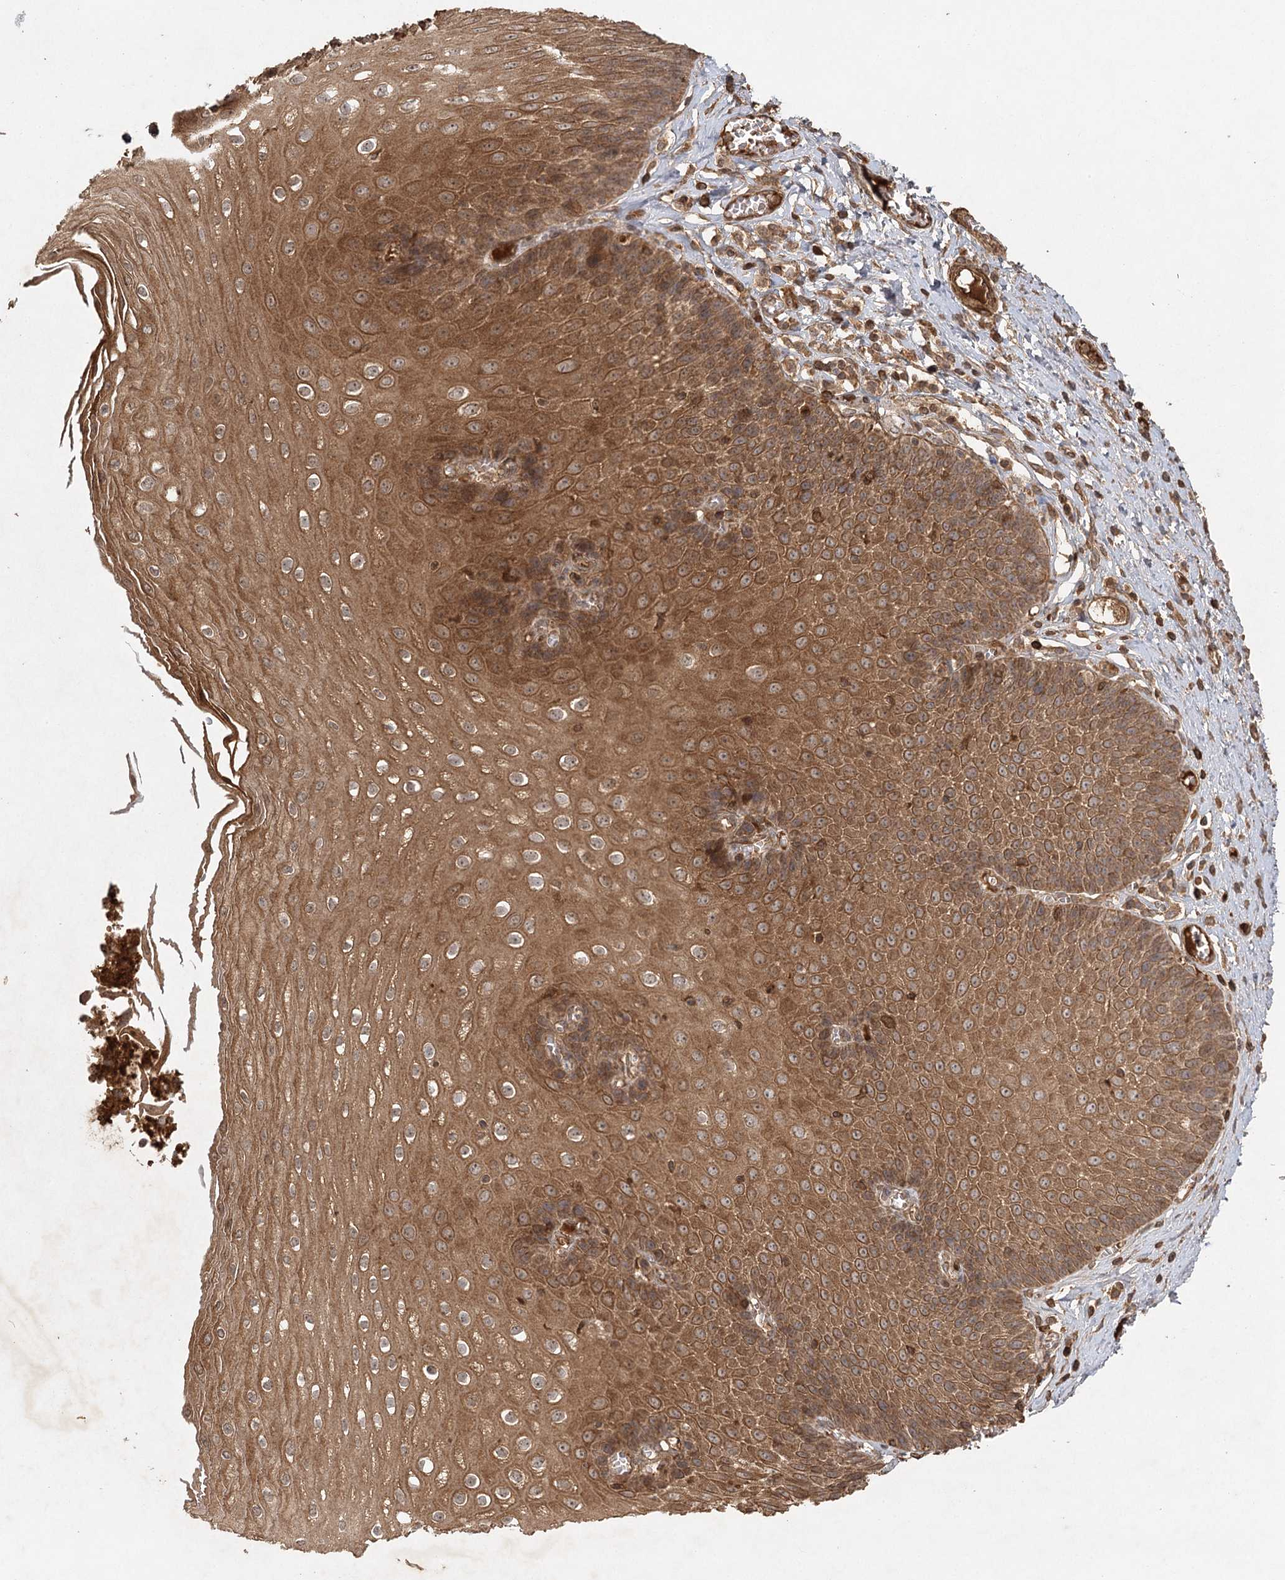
{"staining": {"intensity": "moderate", "quantity": ">75%", "location": "cytoplasmic/membranous"}, "tissue": "esophagus", "cell_type": "Squamous epithelial cells", "image_type": "normal", "snomed": [{"axis": "morphology", "description": "Normal tissue, NOS"}, {"axis": "topography", "description": "Esophagus"}], "caption": "Unremarkable esophagus displays moderate cytoplasmic/membranous positivity in approximately >75% of squamous epithelial cells Using DAB (3,3'-diaminobenzidine) (brown) and hematoxylin (blue) stains, captured at high magnification using brightfield microscopy..", "gene": "ARL13A", "patient": {"sex": "male", "age": 60}}